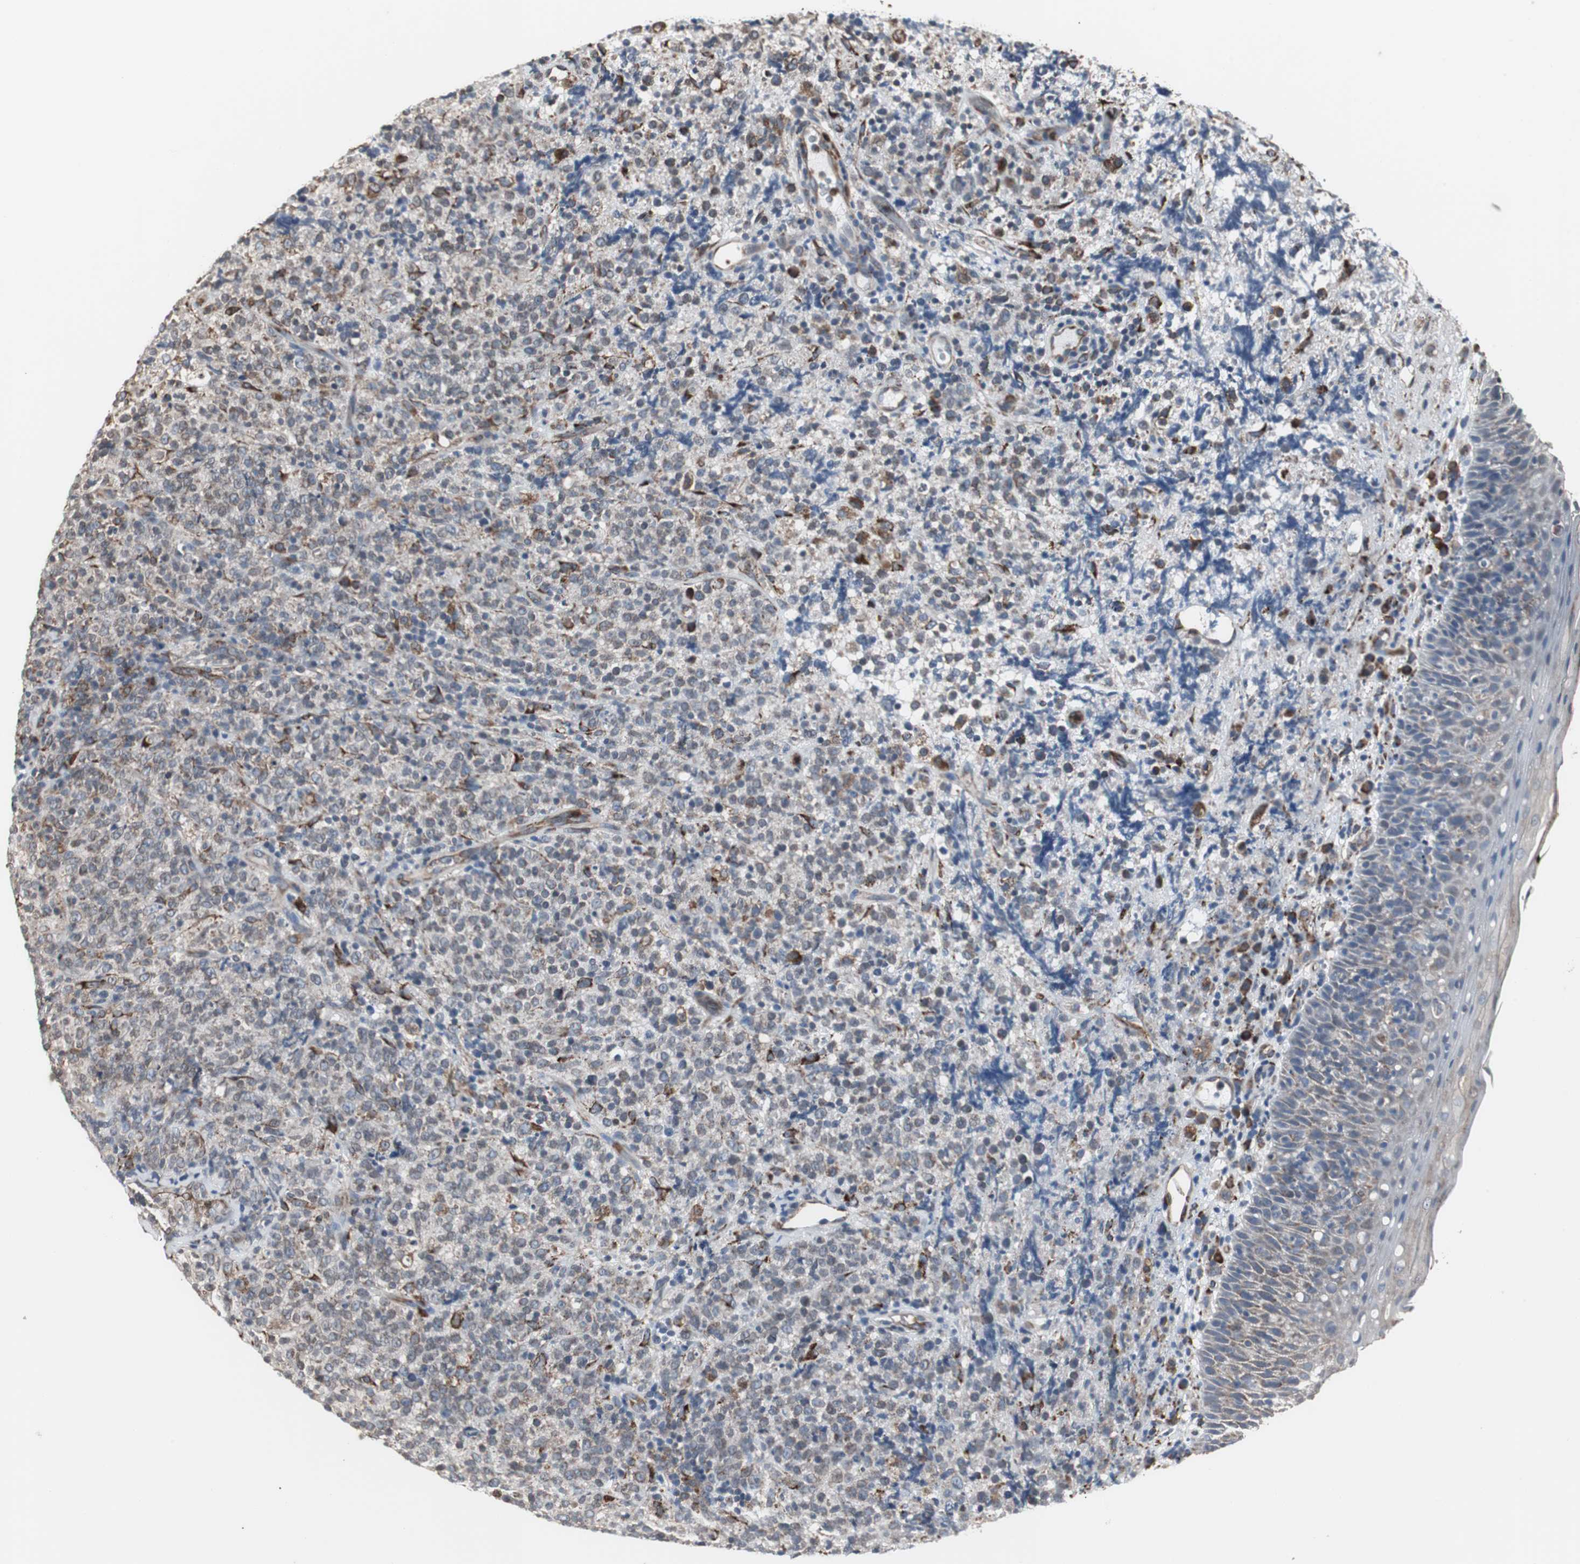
{"staining": {"intensity": "moderate", "quantity": "25%-75%", "location": "cytoplasmic/membranous"}, "tissue": "lymphoma", "cell_type": "Tumor cells", "image_type": "cancer", "snomed": [{"axis": "morphology", "description": "Malignant lymphoma, non-Hodgkin's type, High grade"}, {"axis": "topography", "description": "Tonsil"}], "caption": "Immunohistochemistry (IHC) of malignant lymphoma, non-Hodgkin's type (high-grade) reveals medium levels of moderate cytoplasmic/membranous staining in about 25%-75% of tumor cells.", "gene": "CALU", "patient": {"sex": "female", "age": 36}}